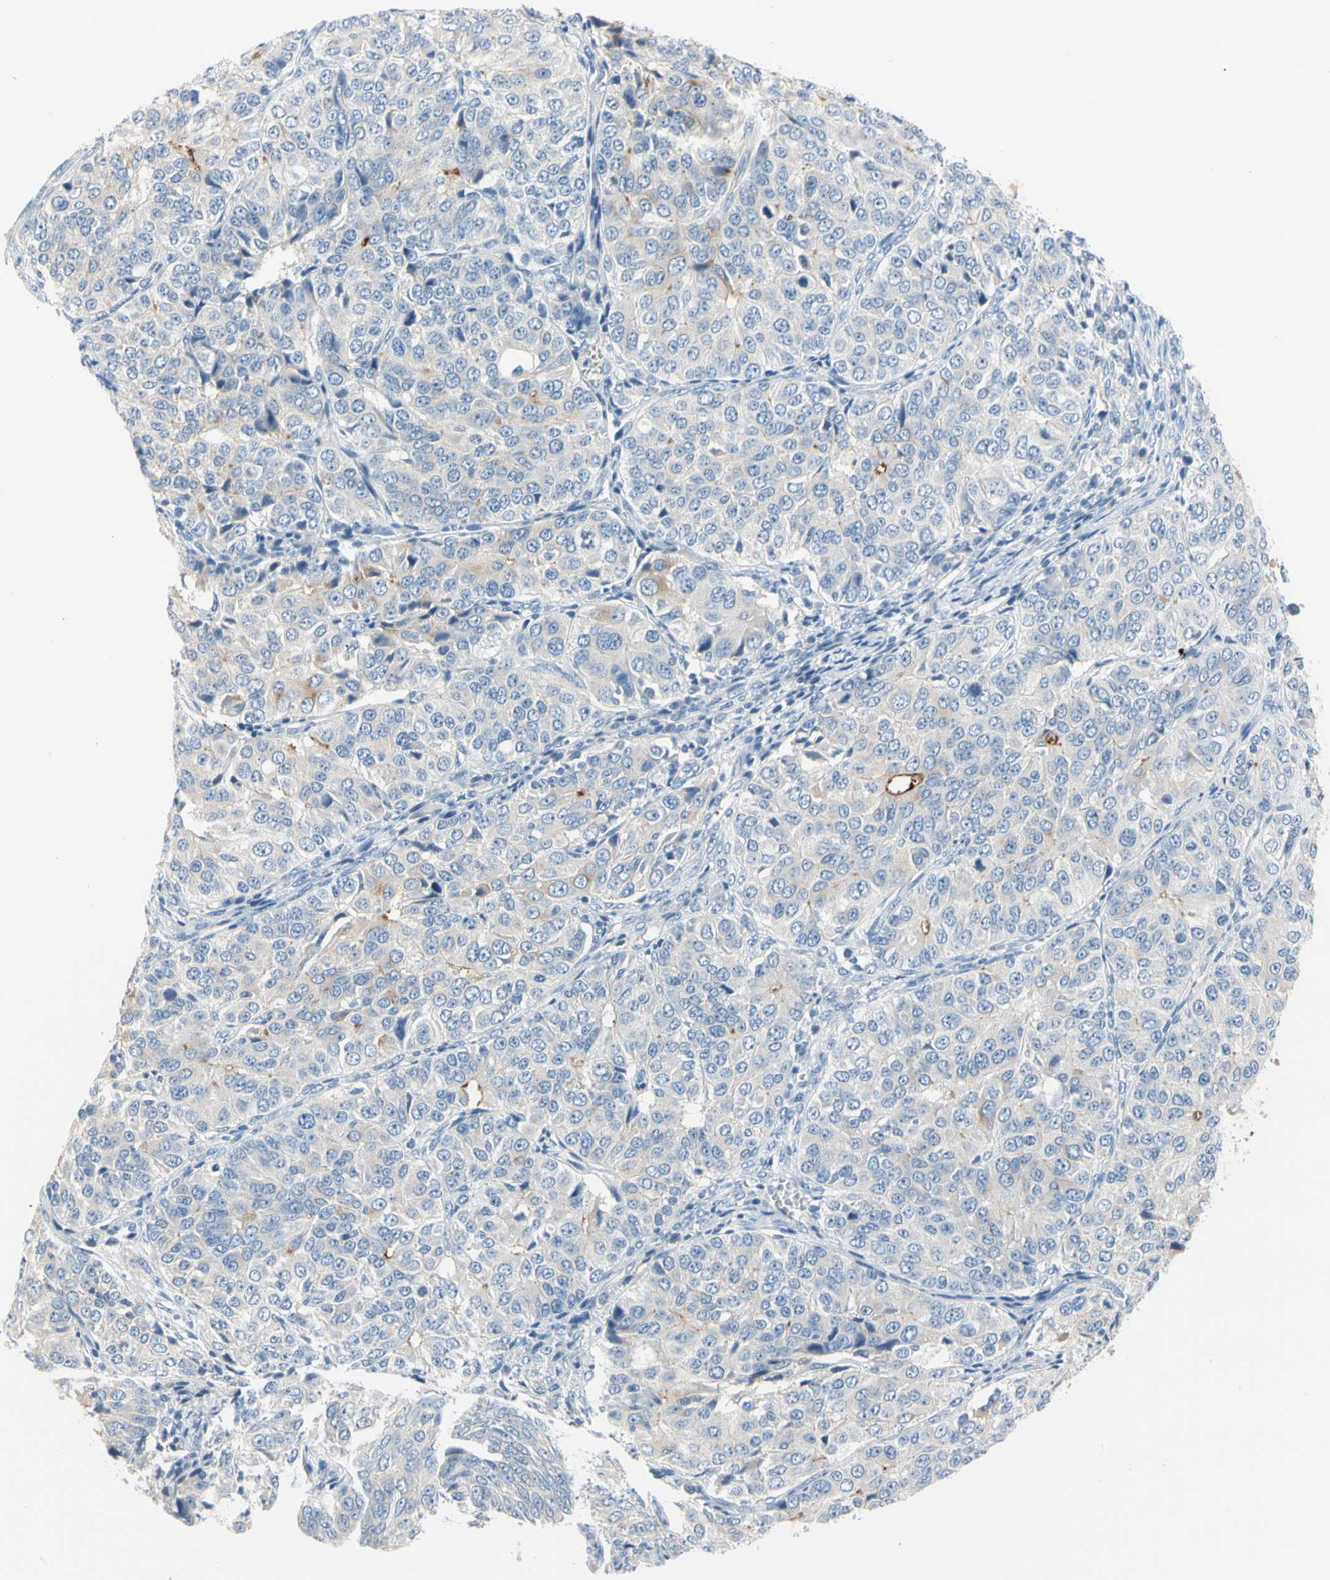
{"staining": {"intensity": "negative", "quantity": "none", "location": "none"}, "tissue": "ovarian cancer", "cell_type": "Tumor cells", "image_type": "cancer", "snomed": [{"axis": "morphology", "description": "Carcinoma, endometroid"}, {"axis": "topography", "description": "Ovary"}], "caption": "There is no significant expression in tumor cells of ovarian cancer.", "gene": "MARK1", "patient": {"sex": "female", "age": 51}}